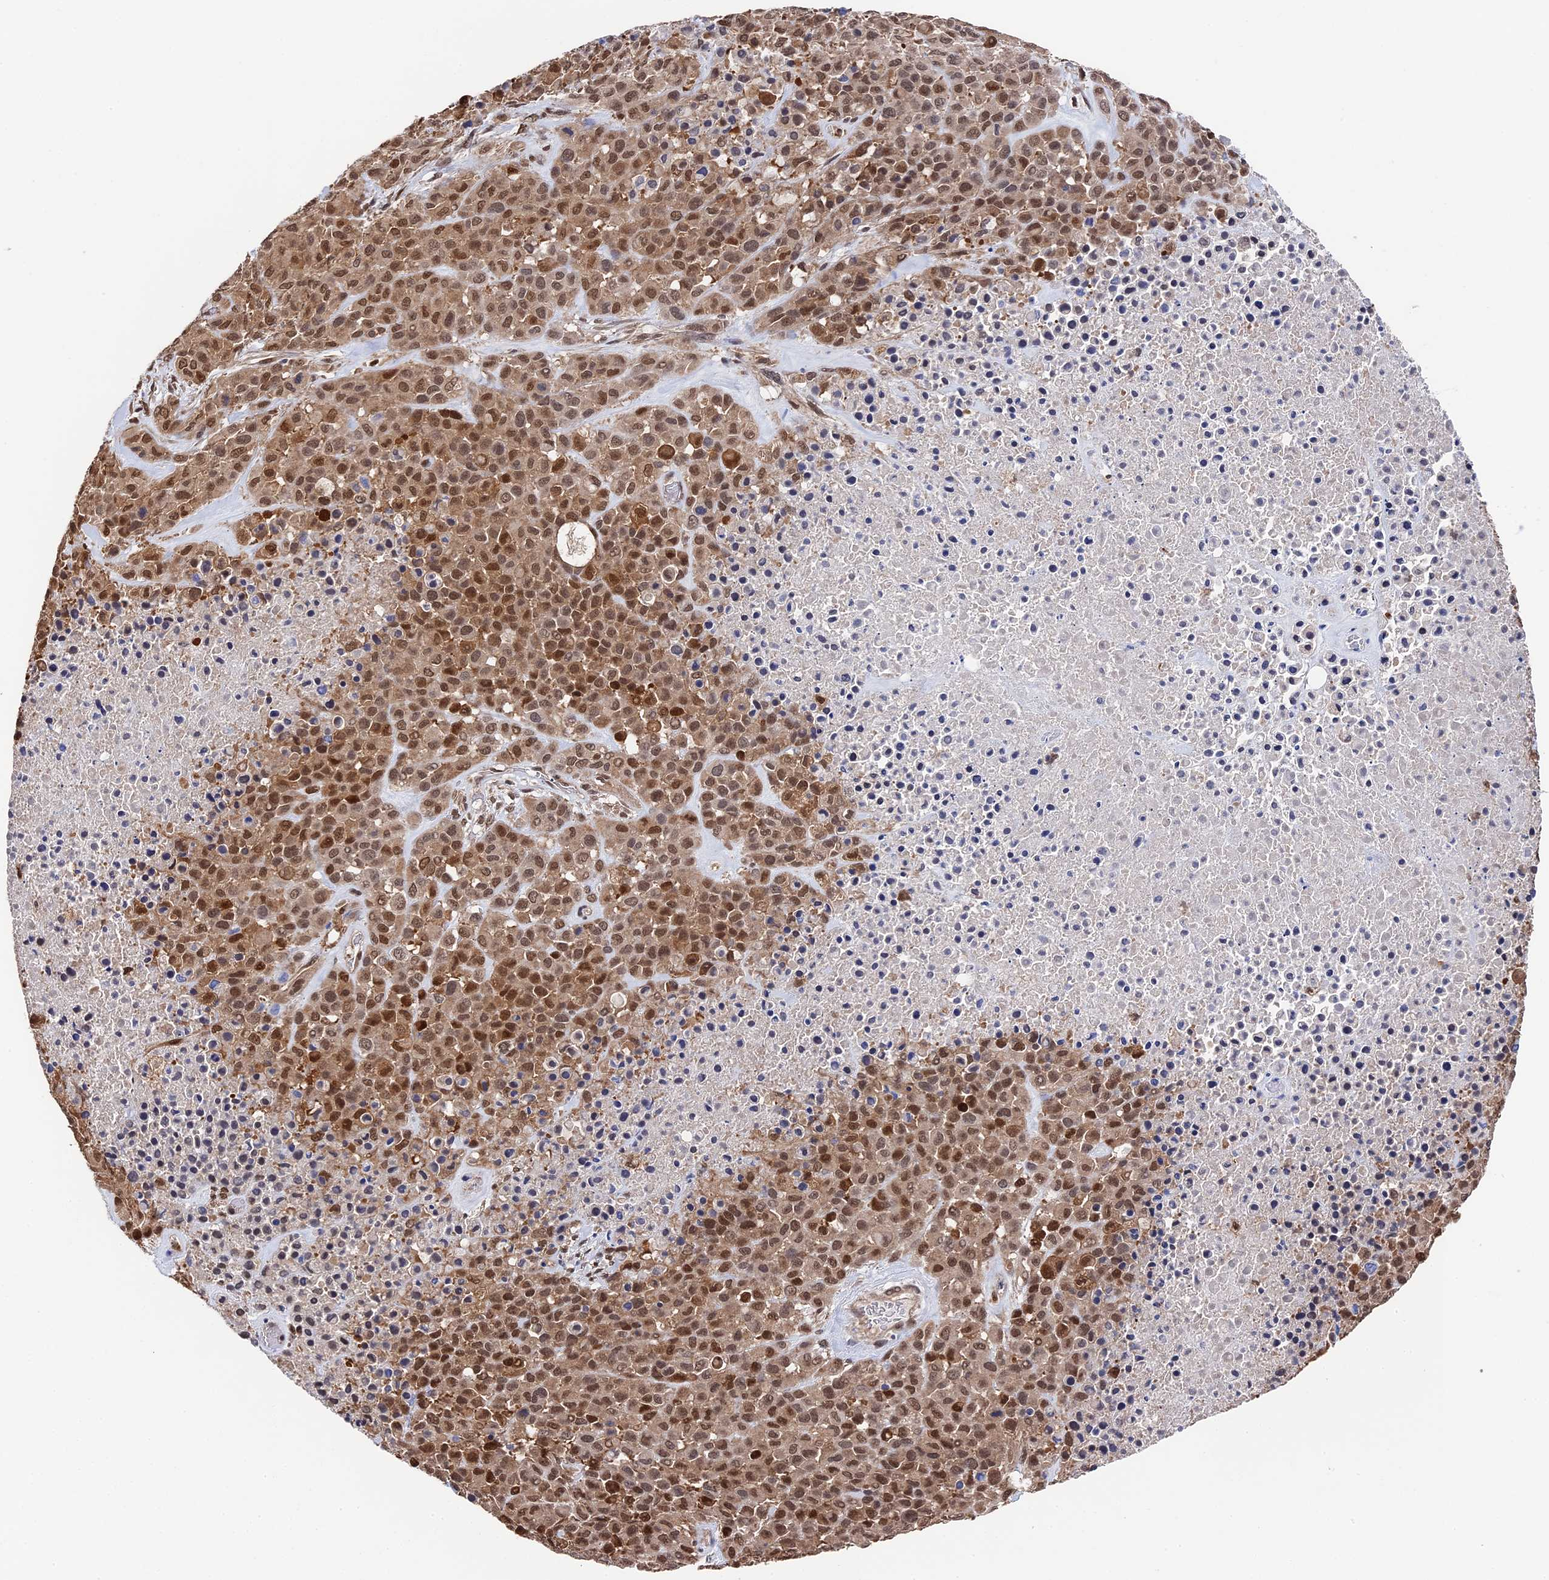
{"staining": {"intensity": "moderate", "quantity": ">75%", "location": "cytoplasmic/membranous,nuclear"}, "tissue": "melanoma", "cell_type": "Tumor cells", "image_type": "cancer", "snomed": [{"axis": "morphology", "description": "Malignant melanoma, Metastatic site"}, {"axis": "topography", "description": "Skin"}], "caption": "This micrograph demonstrates immunohistochemistry staining of malignant melanoma (metastatic site), with medium moderate cytoplasmic/membranous and nuclear positivity in approximately >75% of tumor cells.", "gene": "RNH1", "patient": {"sex": "female", "age": 81}}